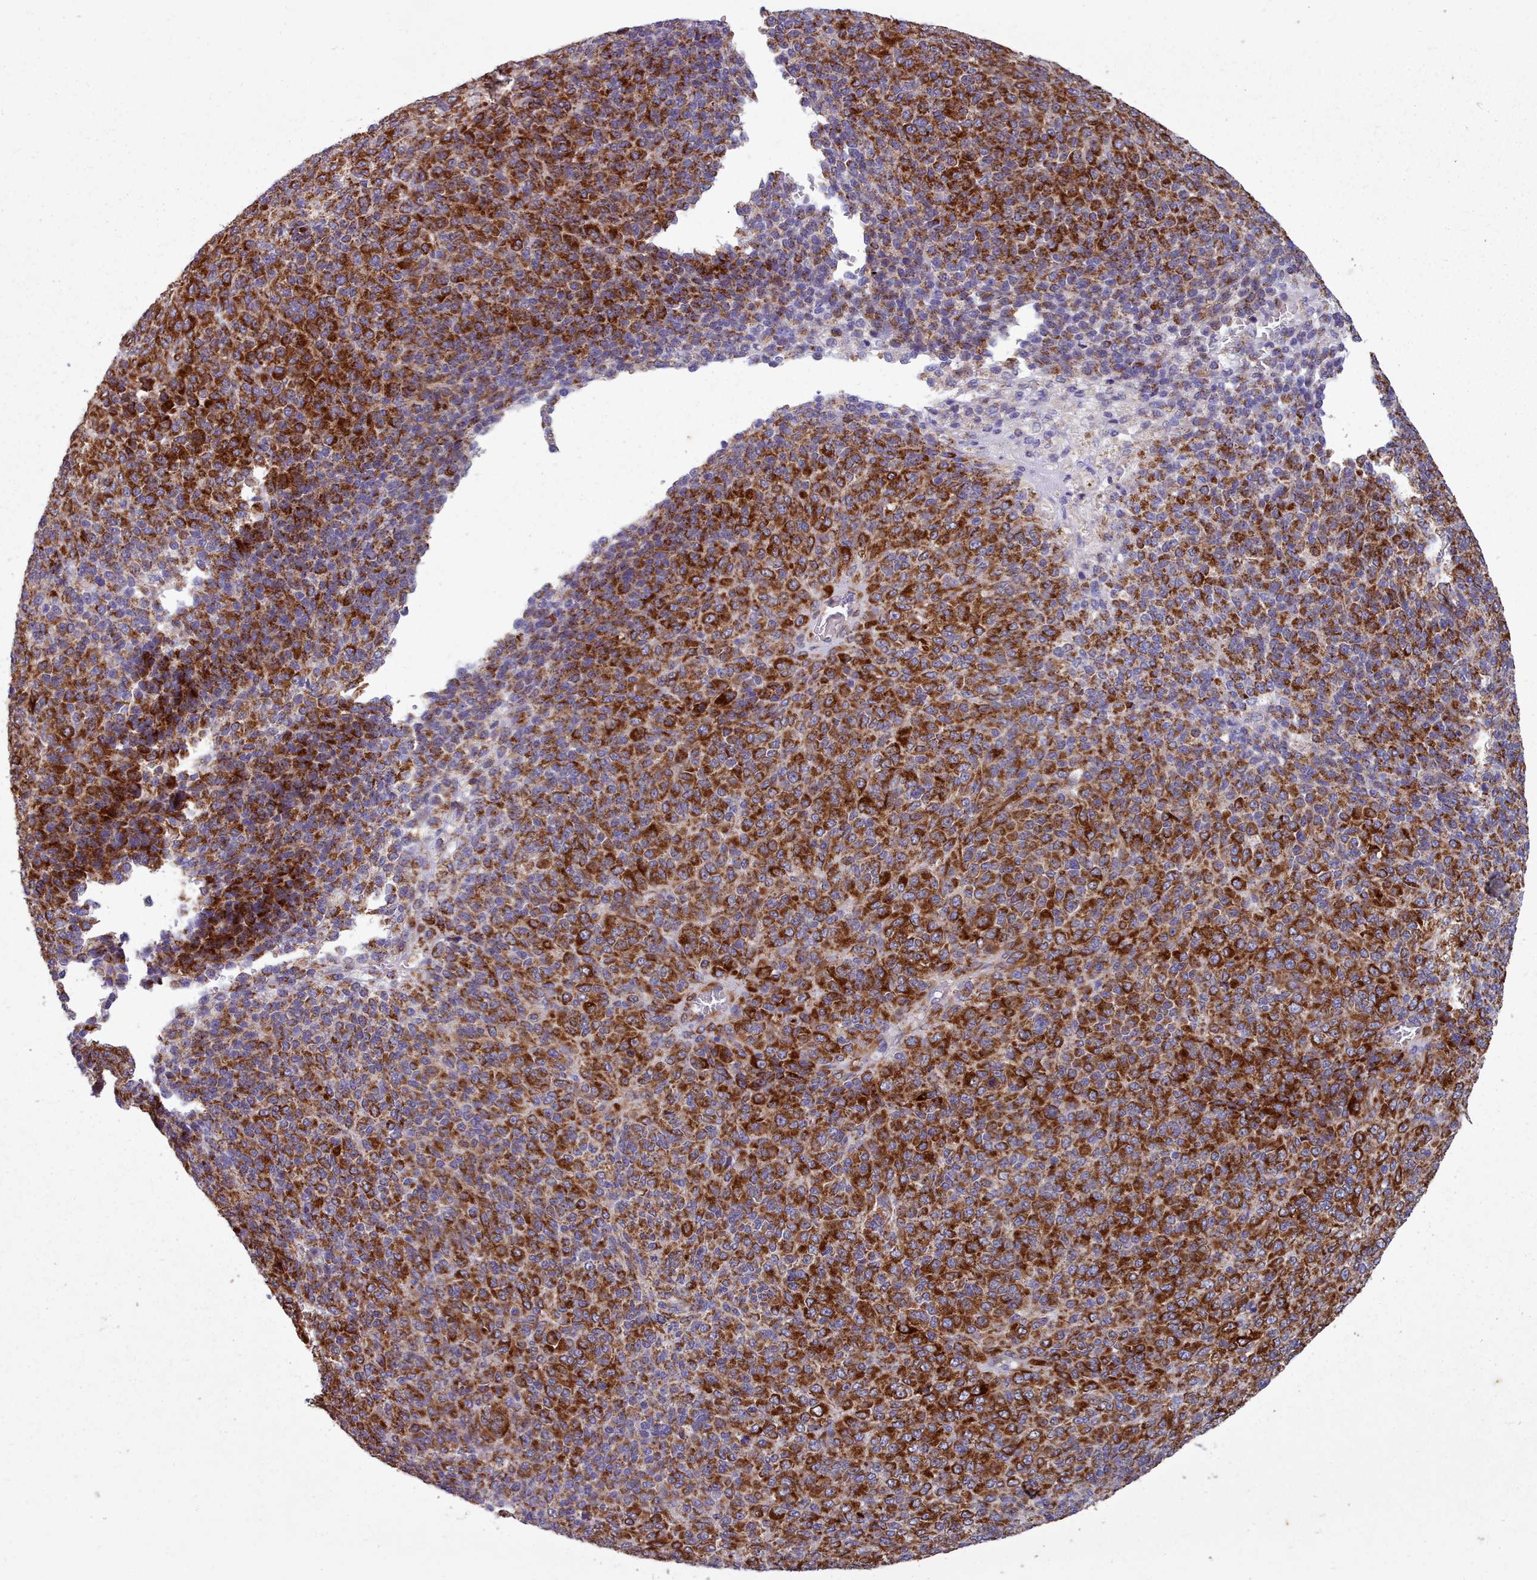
{"staining": {"intensity": "strong", "quantity": ">75%", "location": "cytoplasmic/membranous"}, "tissue": "melanoma", "cell_type": "Tumor cells", "image_type": "cancer", "snomed": [{"axis": "morphology", "description": "Malignant melanoma, Metastatic site"}, {"axis": "topography", "description": "Brain"}], "caption": "Brown immunohistochemical staining in malignant melanoma (metastatic site) reveals strong cytoplasmic/membranous positivity in about >75% of tumor cells.", "gene": "FKBP10", "patient": {"sex": "female", "age": 56}}